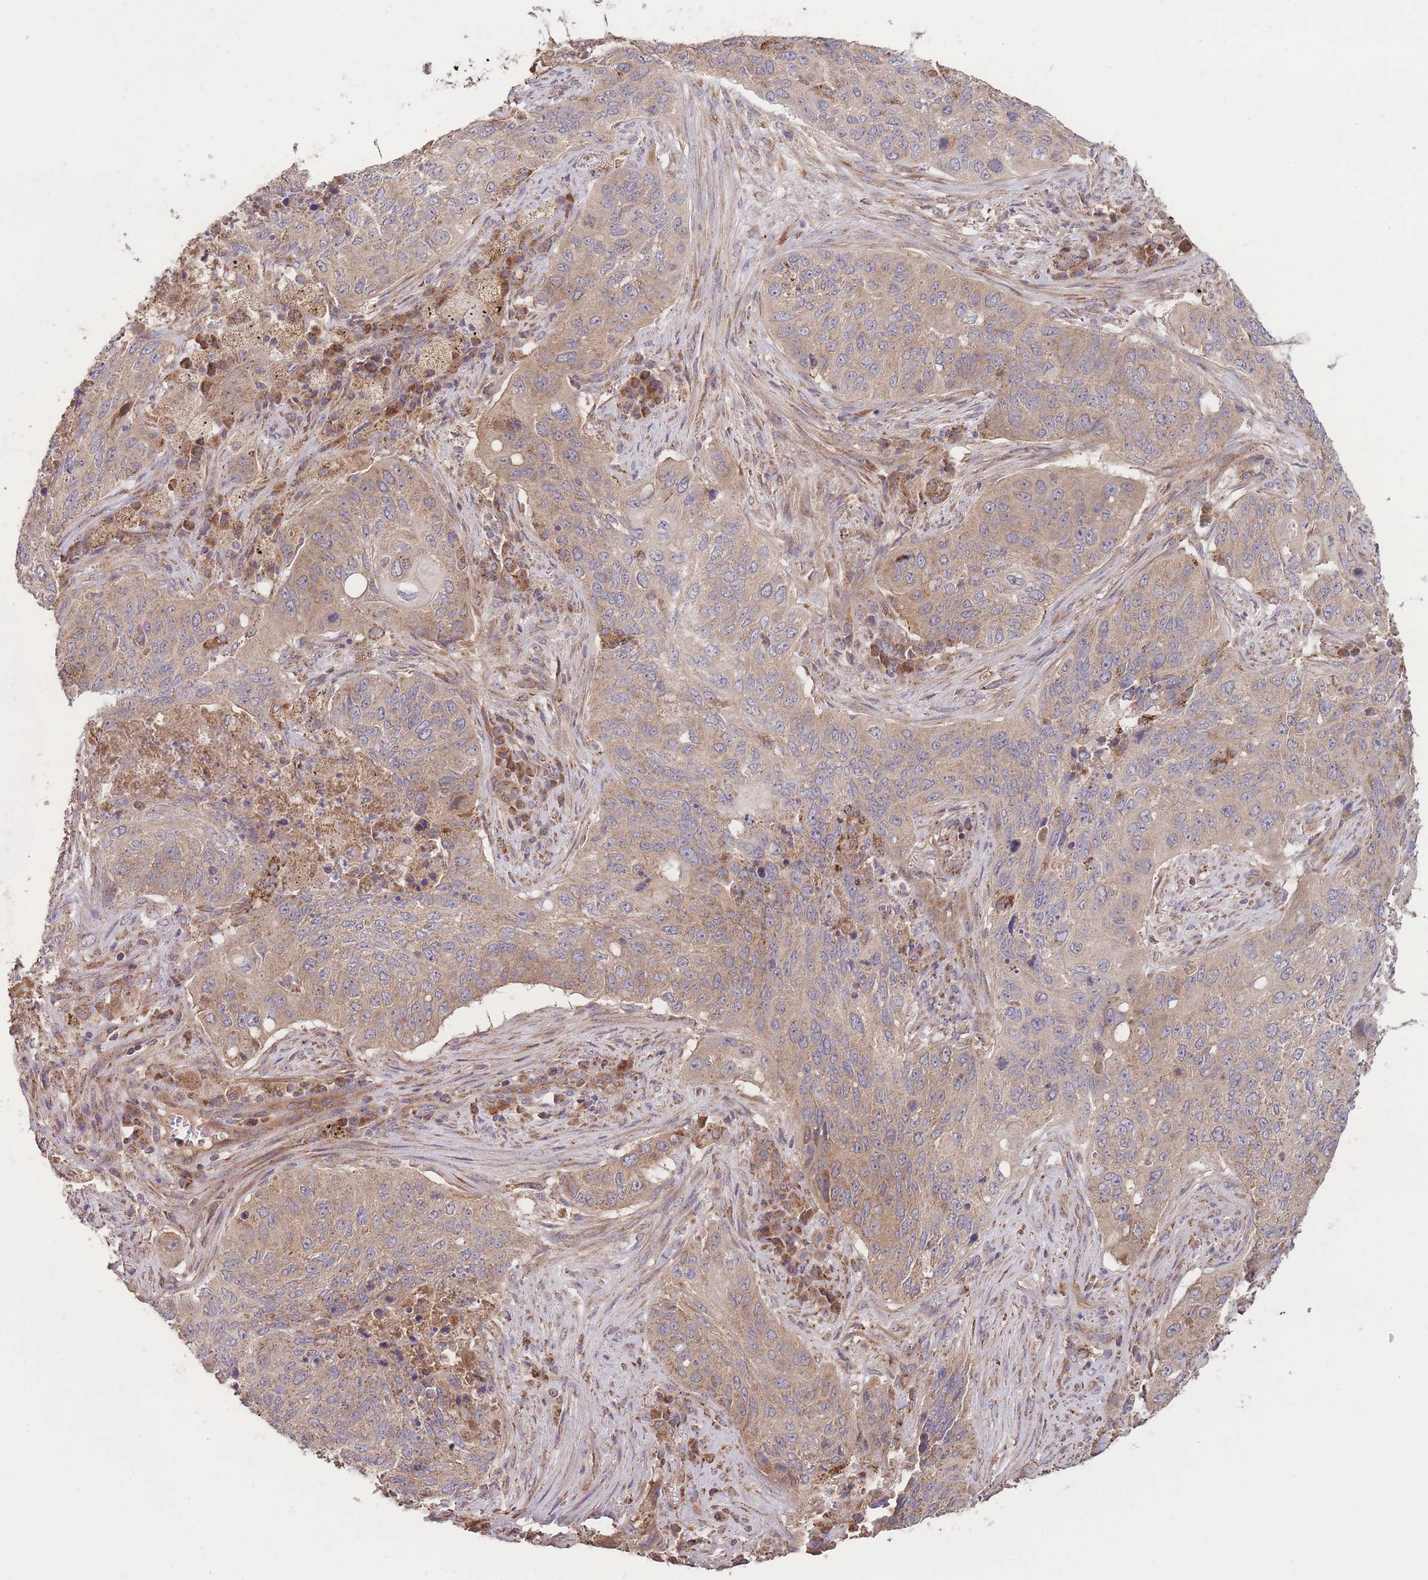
{"staining": {"intensity": "weak", "quantity": ">75%", "location": "cytoplasmic/membranous"}, "tissue": "lung cancer", "cell_type": "Tumor cells", "image_type": "cancer", "snomed": [{"axis": "morphology", "description": "Squamous cell carcinoma, NOS"}, {"axis": "topography", "description": "Lung"}], "caption": "This histopathology image reveals IHC staining of human squamous cell carcinoma (lung), with low weak cytoplasmic/membranous staining in about >75% of tumor cells.", "gene": "EEF1AKMT1", "patient": {"sex": "female", "age": 63}}